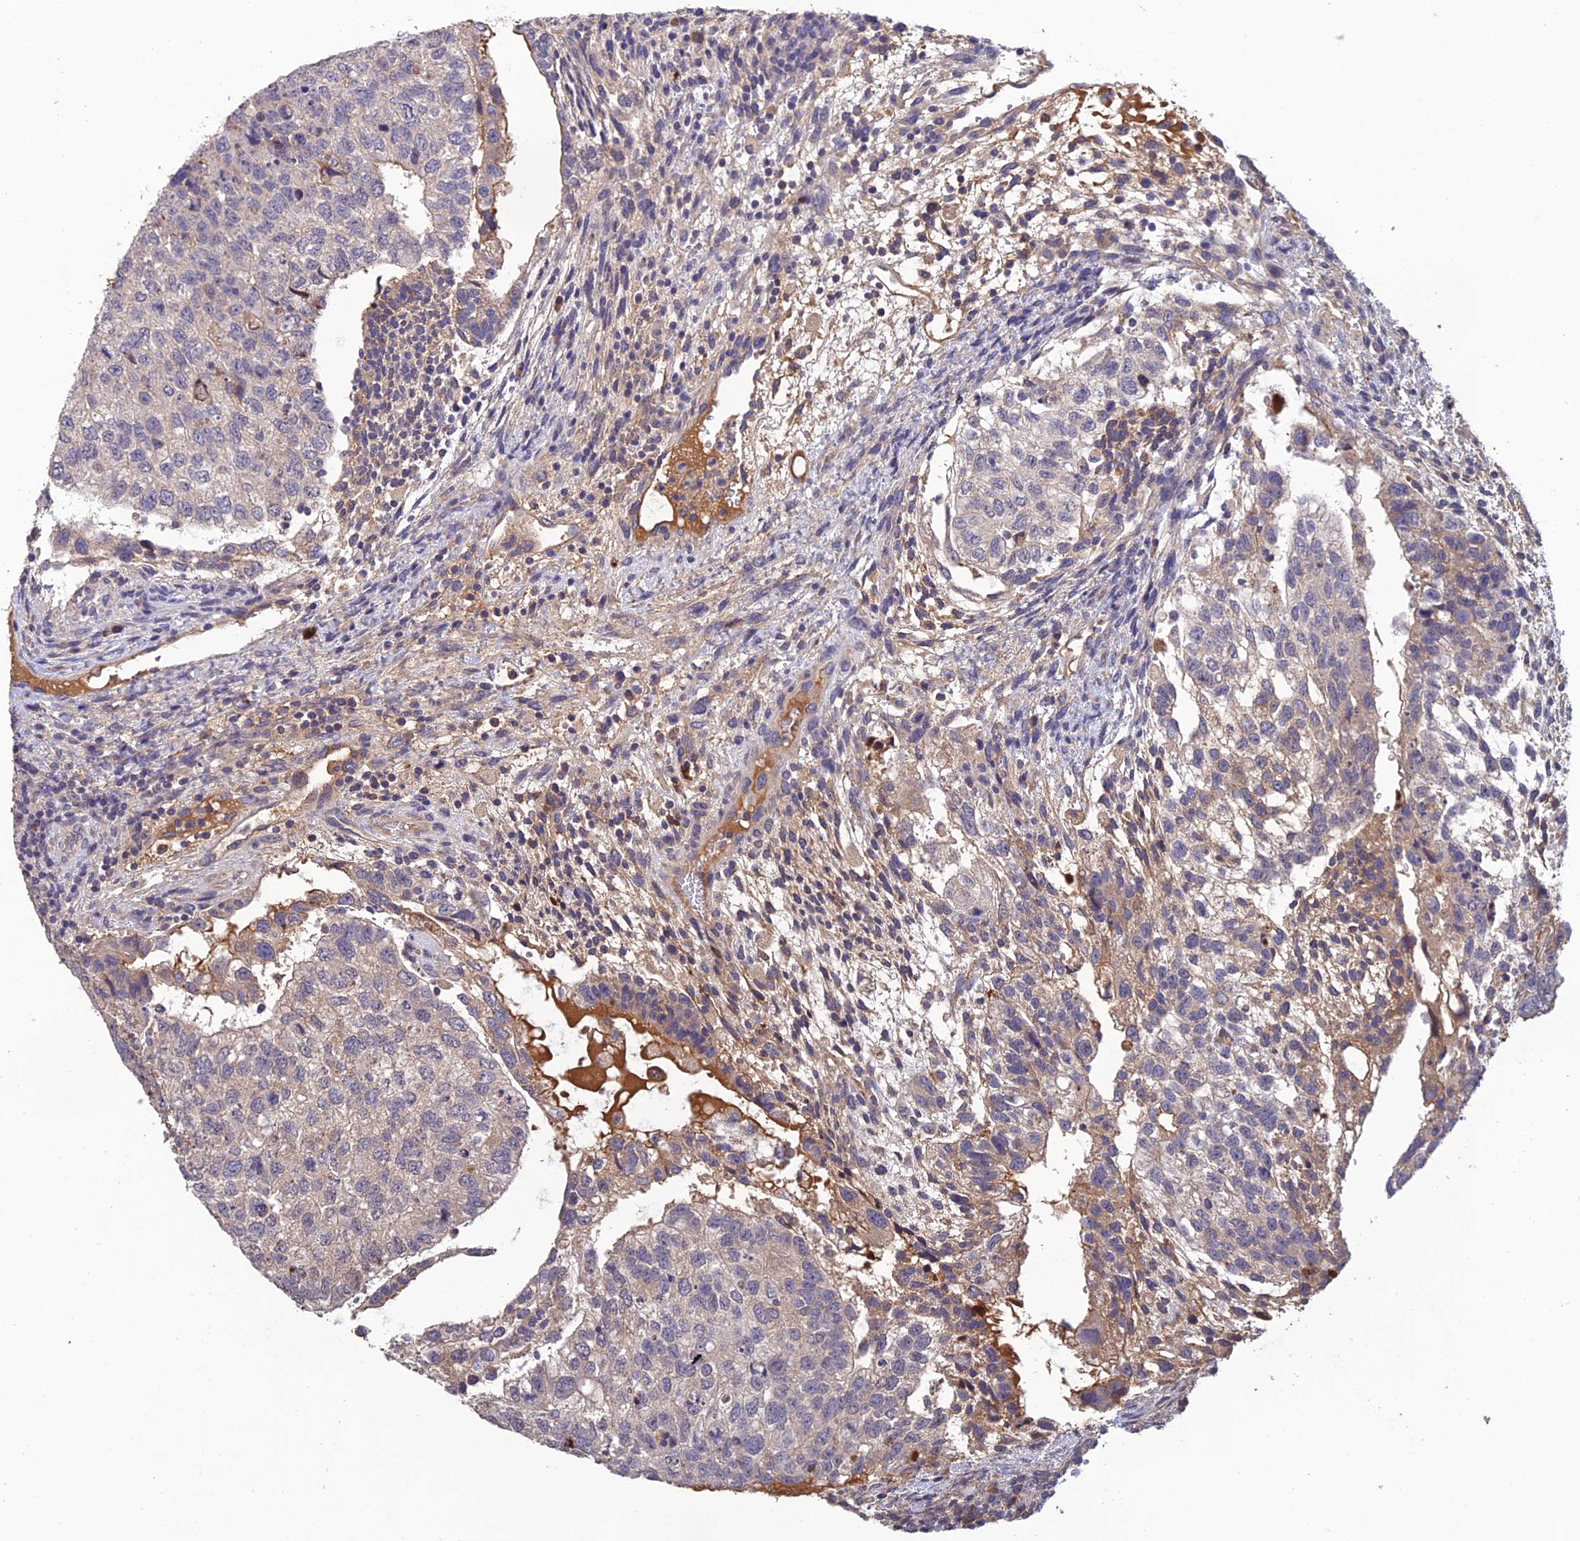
{"staining": {"intensity": "negative", "quantity": "none", "location": "none"}, "tissue": "testis cancer", "cell_type": "Tumor cells", "image_type": "cancer", "snomed": [{"axis": "morphology", "description": "Normal tissue, NOS"}, {"axis": "morphology", "description": "Carcinoma, Embryonal, NOS"}, {"axis": "topography", "description": "Testis"}], "caption": "A micrograph of testis embryonal carcinoma stained for a protein shows no brown staining in tumor cells. The staining is performed using DAB (3,3'-diaminobenzidine) brown chromogen with nuclei counter-stained in using hematoxylin.", "gene": "SLC39A13", "patient": {"sex": "male", "age": 36}}